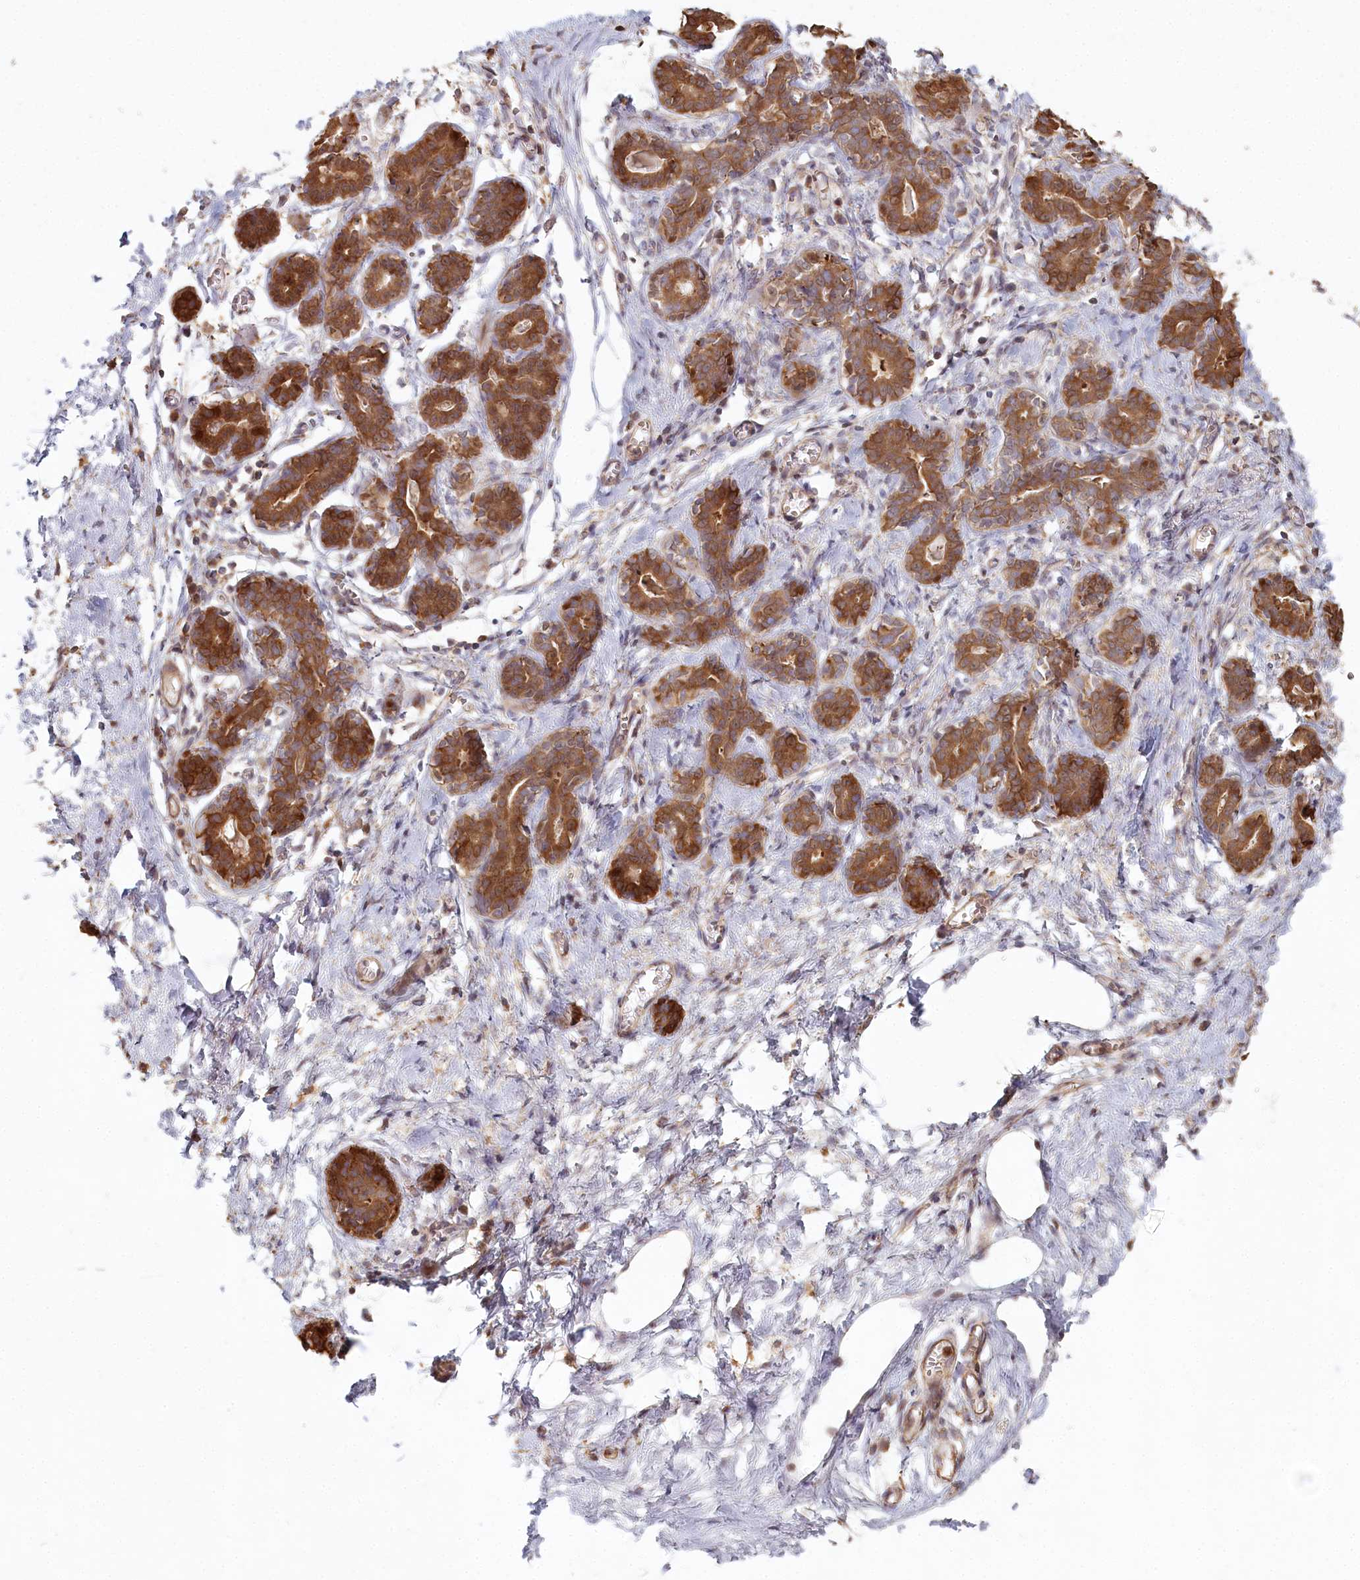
{"staining": {"intensity": "weak", "quantity": "25%-75%", "location": "cytoplasmic/membranous"}, "tissue": "breast", "cell_type": "Adipocytes", "image_type": "normal", "snomed": [{"axis": "morphology", "description": "Normal tissue, NOS"}, {"axis": "topography", "description": "Breast"}], "caption": "An image showing weak cytoplasmic/membranous expression in approximately 25%-75% of adipocytes in normal breast, as visualized by brown immunohistochemical staining.", "gene": "HAL", "patient": {"sex": "female", "age": 27}}